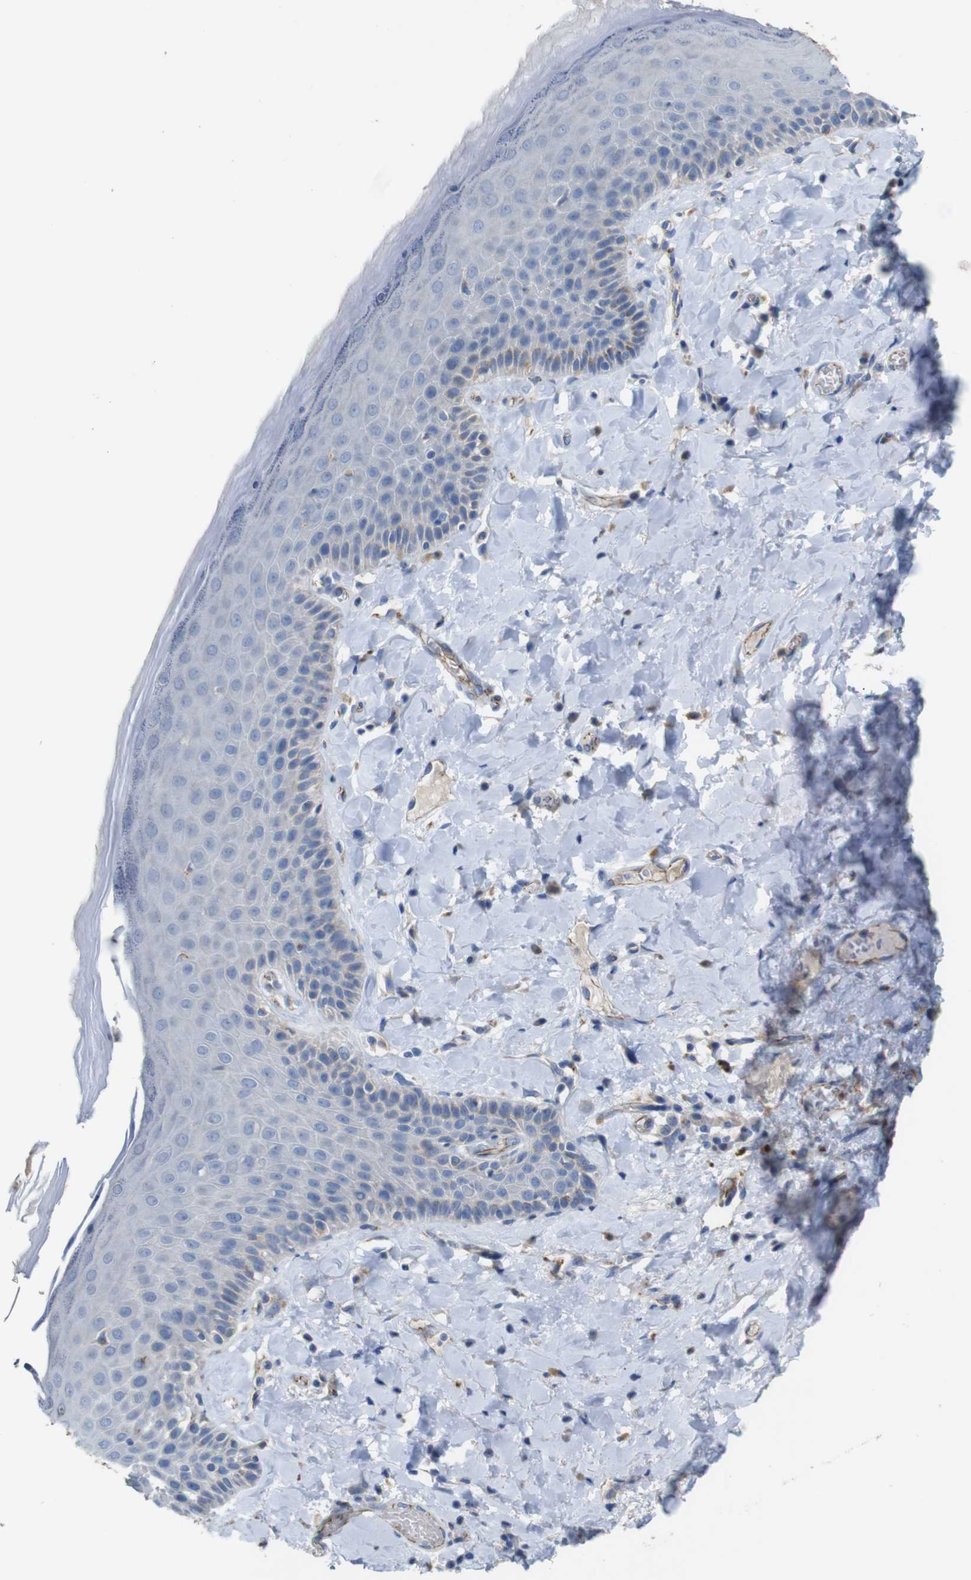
{"staining": {"intensity": "negative", "quantity": "none", "location": "none"}, "tissue": "skin", "cell_type": "Epidermal cells", "image_type": "normal", "snomed": [{"axis": "morphology", "description": "Normal tissue, NOS"}, {"axis": "topography", "description": "Anal"}], "caption": "Immunohistochemistry (IHC) image of benign skin: skin stained with DAB demonstrates no significant protein staining in epidermal cells. The staining was performed using DAB (3,3'-diaminobenzidine) to visualize the protein expression in brown, while the nuclei were stained in blue with hematoxylin (Magnification: 20x).", "gene": "NHLRC3", "patient": {"sex": "male", "age": 69}}